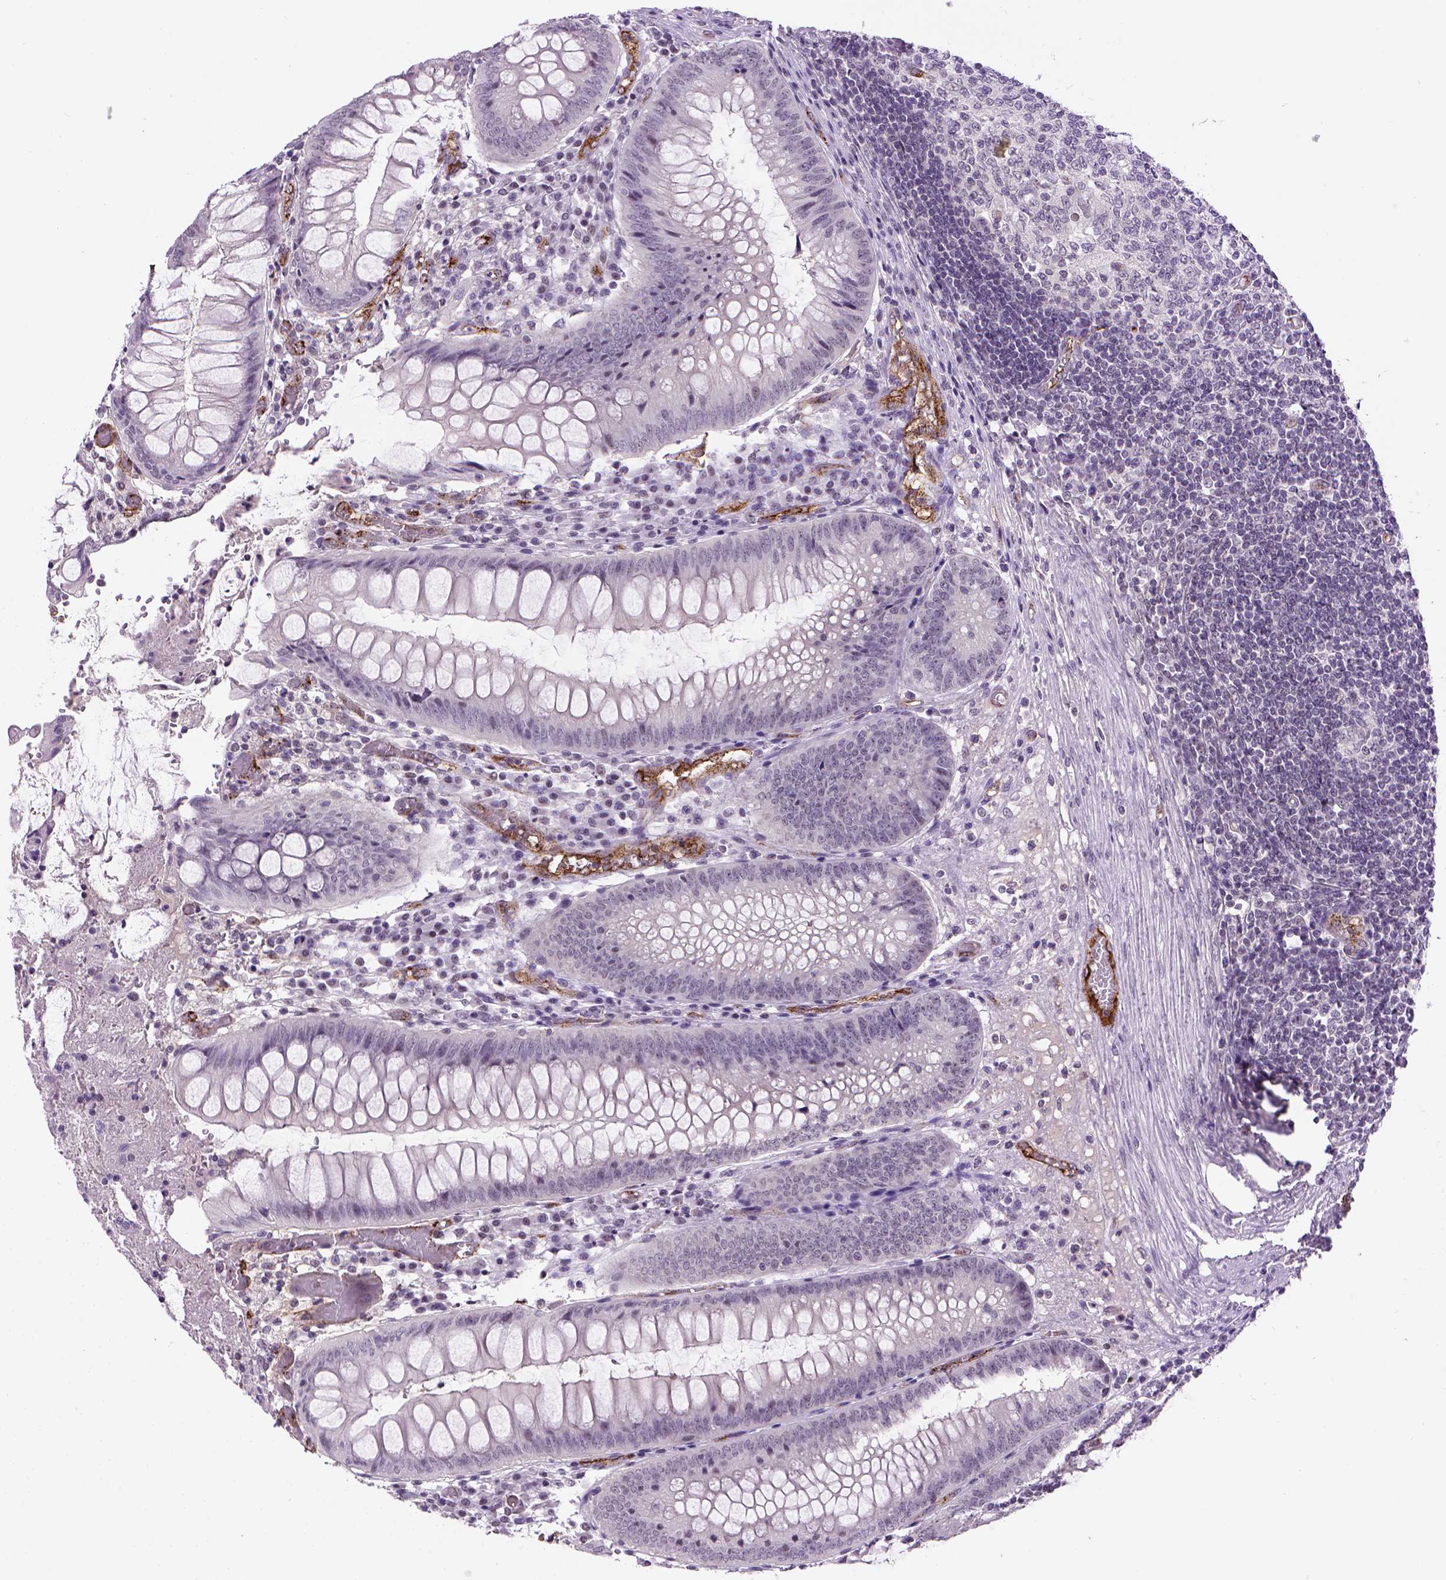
{"staining": {"intensity": "negative", "quantity": "none", "location": "none"}, "tissue": "appendix", "cell_type": "Glandular cells", "image_type": "normal", "snomed": [{"axis": "morphology", "description": "Normal tissue, NOS"}, {"axis": "morphology", "description": "Inflammation, NOS"}, {"axis": "topography", "description": "Appendix"}], "caption": "High power microscopy image of an IHC image of benign appendix, revealing no significant expression in glandular cells.", "gene": "VWF", "patient": {"sex": "male", "age": 16}}